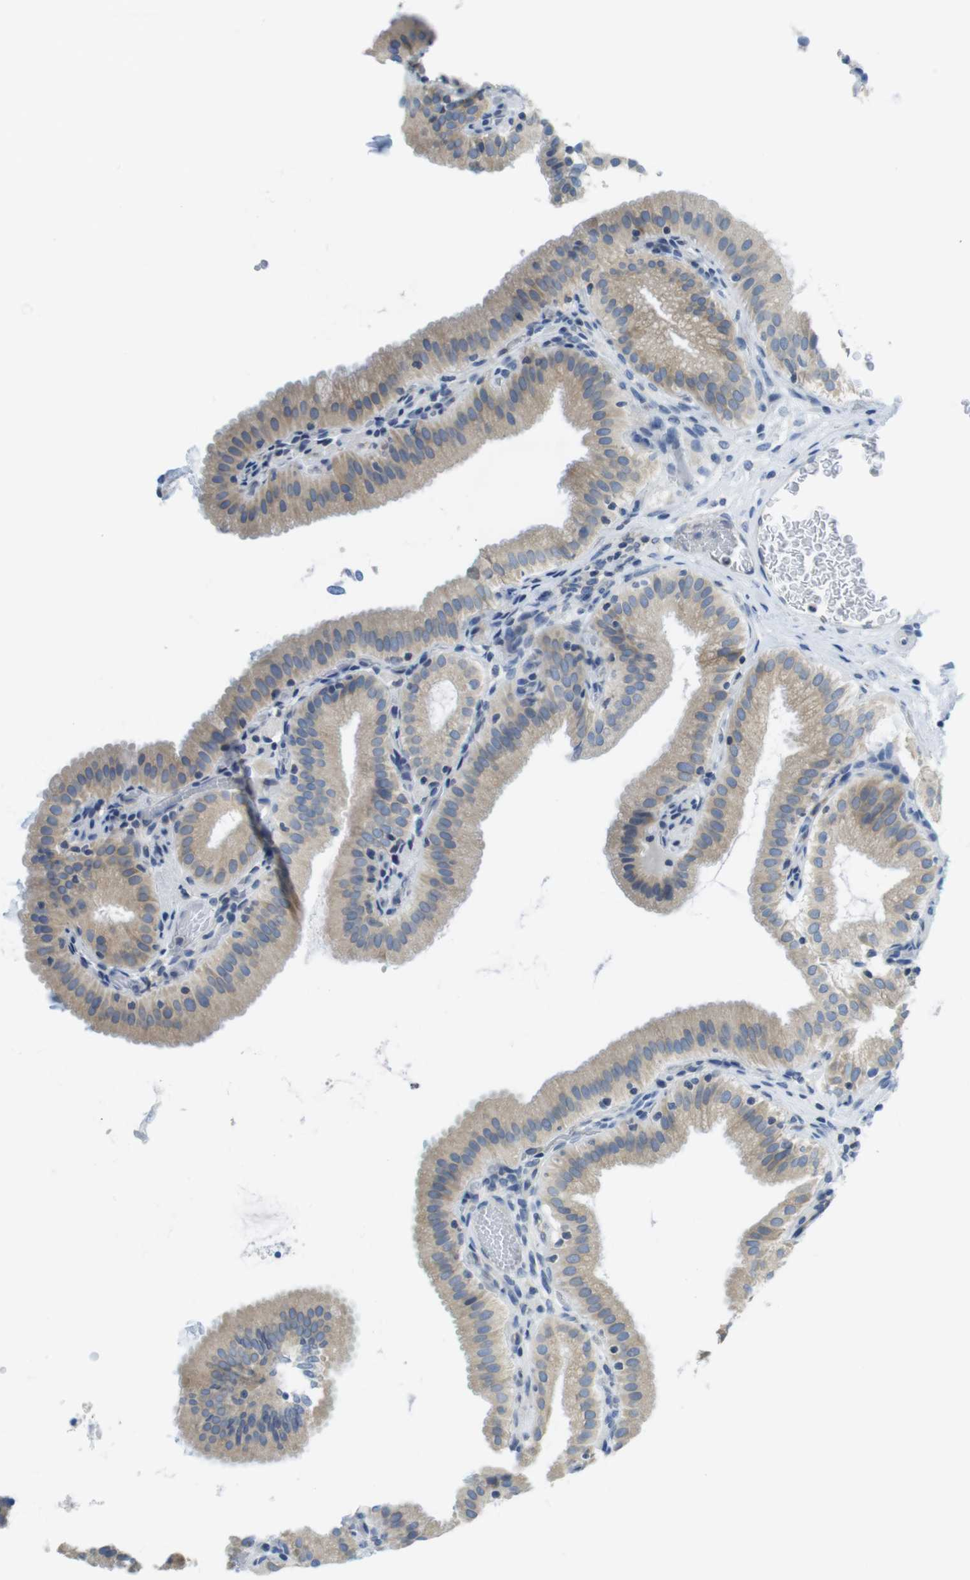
{"staining": {"intensity": "weak", "quantity": ">75%", "location": "cytoplasmic/membranous"}, "tissue": "gallbladder", "cell_type": "Glandular cells", "image_type": "normal", "snomed": [{"axis": "morphology", "description": "Normal tissue, NOS"}, {"axis": "topography", "description": "Gallbladder"}], "caption": "Human gallbladder stained with a brown dye demonstrates weak cytoplasmic/membranous positive expression in approximately >75% of glandular cells.", "gene": "CLPTM1L", "patient": {"sex": "male", "age": 54}}